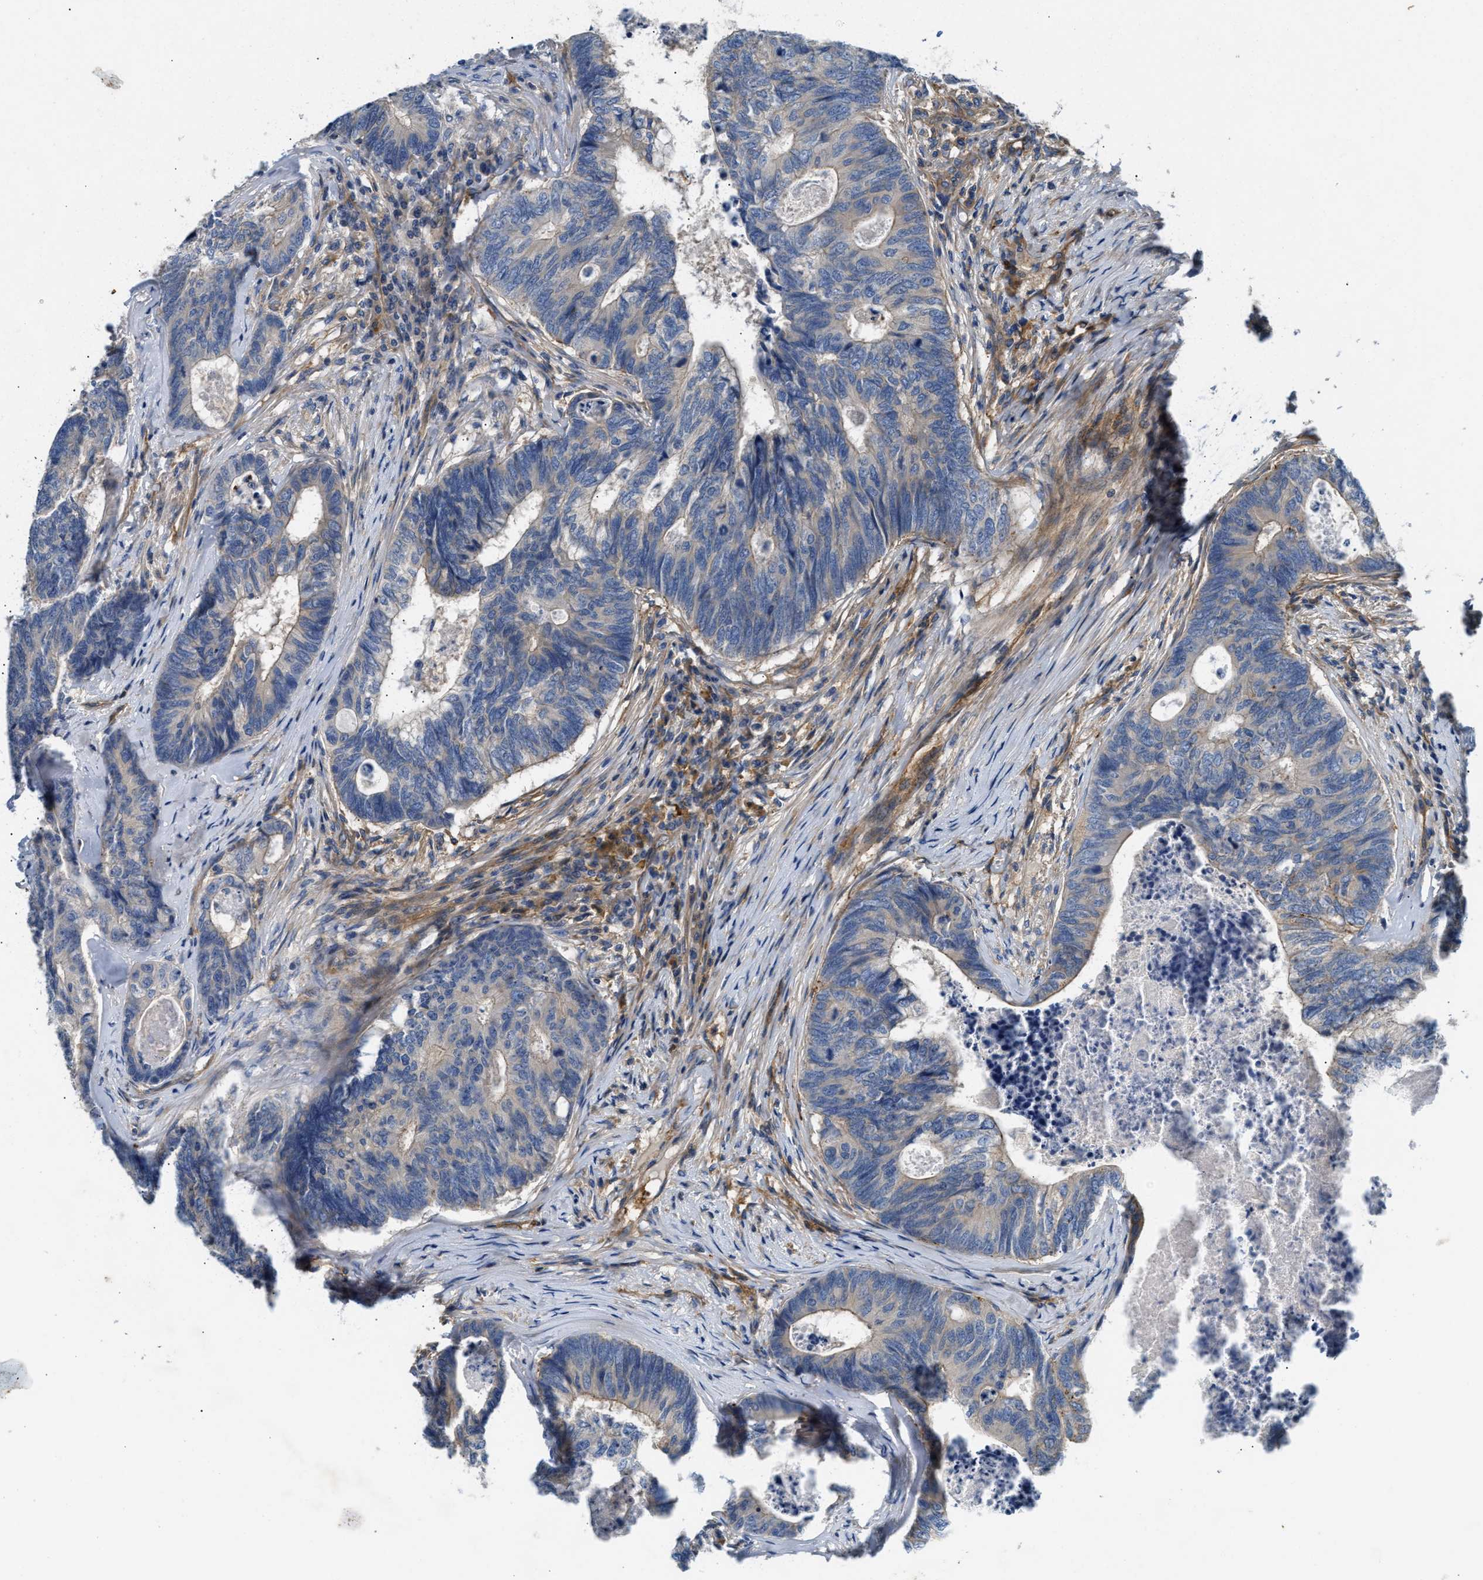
{"staining": {"intensity": "negative", "quantity": "none", "location": "none"}, "tissue": "colorectal cancer", "cell_type": "Tumor cells", "image_type": "cancer", "snomed": [{"axis": "morphology", "description": "Adenocarcinoma, NOS"}, {"axis": "topography", "description": "Colon"}], "caption": "A high-resolution image shows immunohistochemistry (IHC) staining of colorectal cancer, which exhibits no significant staining in tumor cells. Brightfield microscopy of immunohistochemistry (IHC) stained with DAB (3,3'-diaminobenzidine) (brown) and hematoxylin (blue), captured at high magnification.", "gene": "NSUN7", "patient": {"sex": "female", "age": 67}}